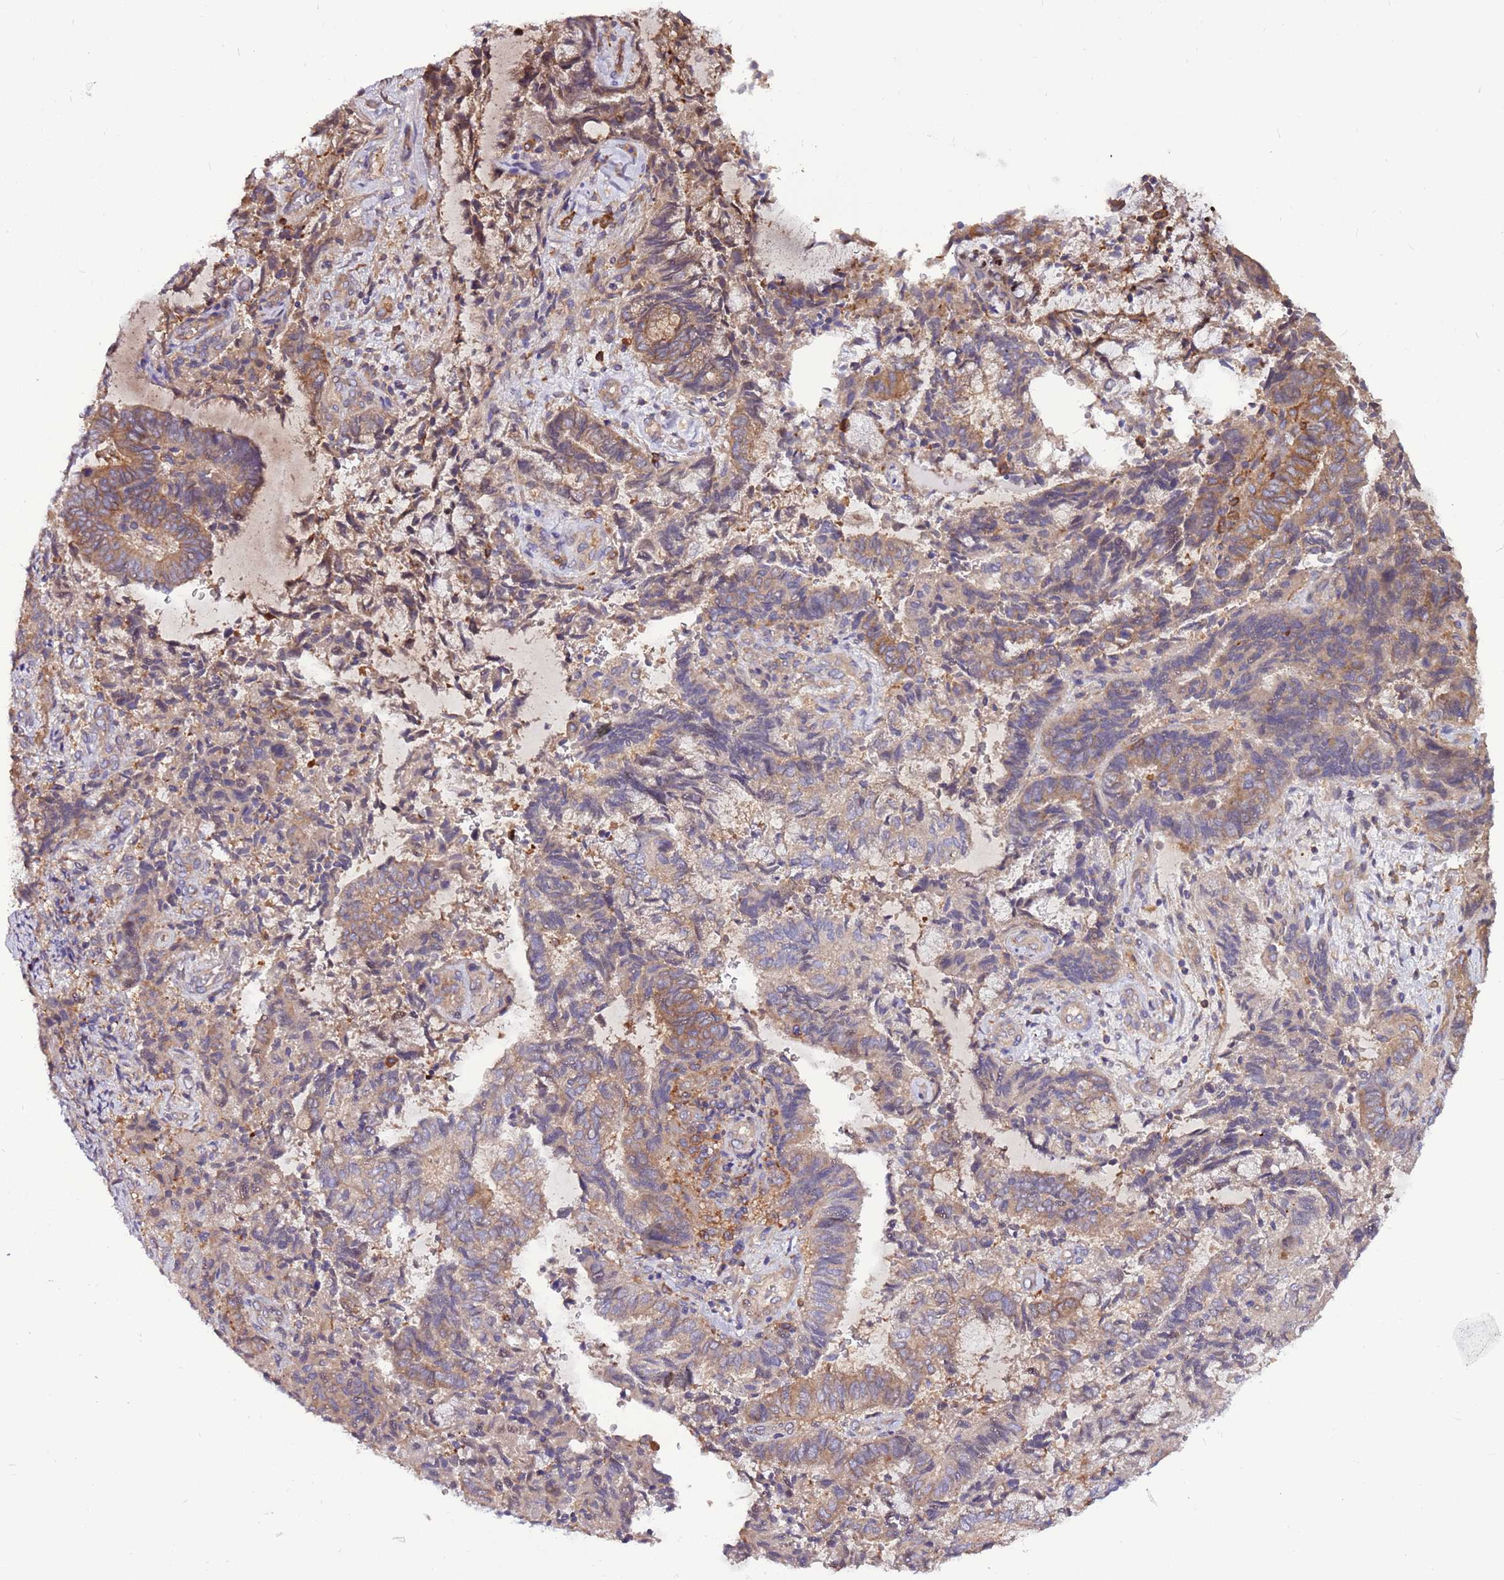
{"staining": {"intensity": "moderate", "quantity": "25%-75%", "location": "cytoplasmic/membranous"}, "tissue": "endometrial cancer", "cell_type": "Tumor cells", "image_type": "cancer", "snomed": [{"axis": "morphology", "description": "Adenocarcinoma, NOS"}, {"axis": "topography", "description": "Endometrium"}], "caption": "Tumor cells demonstrate moderate cytoplasmic/membranous staining in approximately 25%-75% of cells in endometrial cancer (adenocarcinoma).", "gene": "ATXN2L", "patient": {"sex": "female", "age": 80}}